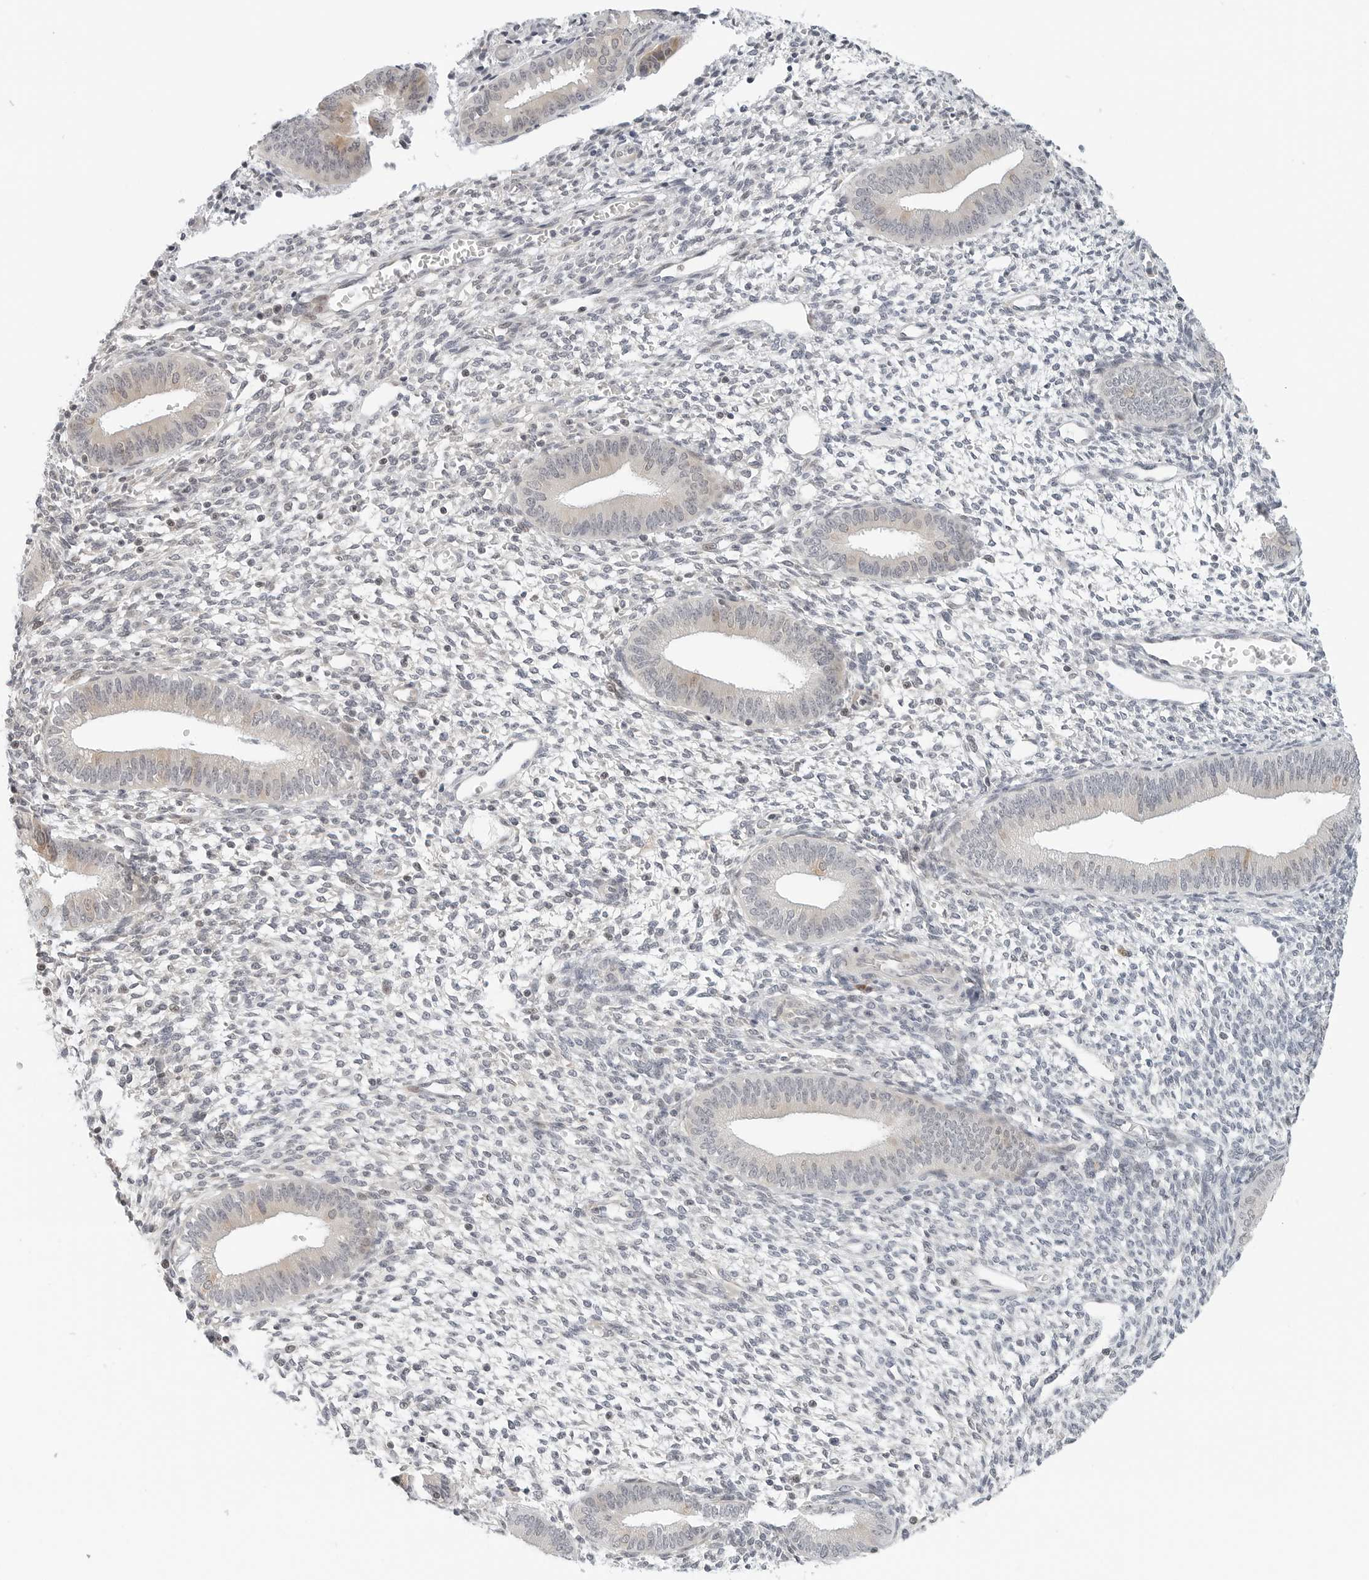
{"staining": {"intensity": "negative", "quantity": "none", "location": "none"}, "tissue": "endometrium", "cell_type": "Cells in endometrial stroma", "image_type": "normal", "snomed": [{"axis": "morphology", "description": "Normal tissue, NOS"}, {"axis": "topography", "description": "Endometrium"}], "caption": "High magnification brightfield microscopy of unremarkable endometrium stained with DAB (brown) and counterstained with hematoxylin (blue): cells in endometrial stroma show no significant positivity. (DAB immunohistochemistry with hematoxylin counter stain).", "gene": "PARP10", "patient": {"sex": "female", "age": 46}}